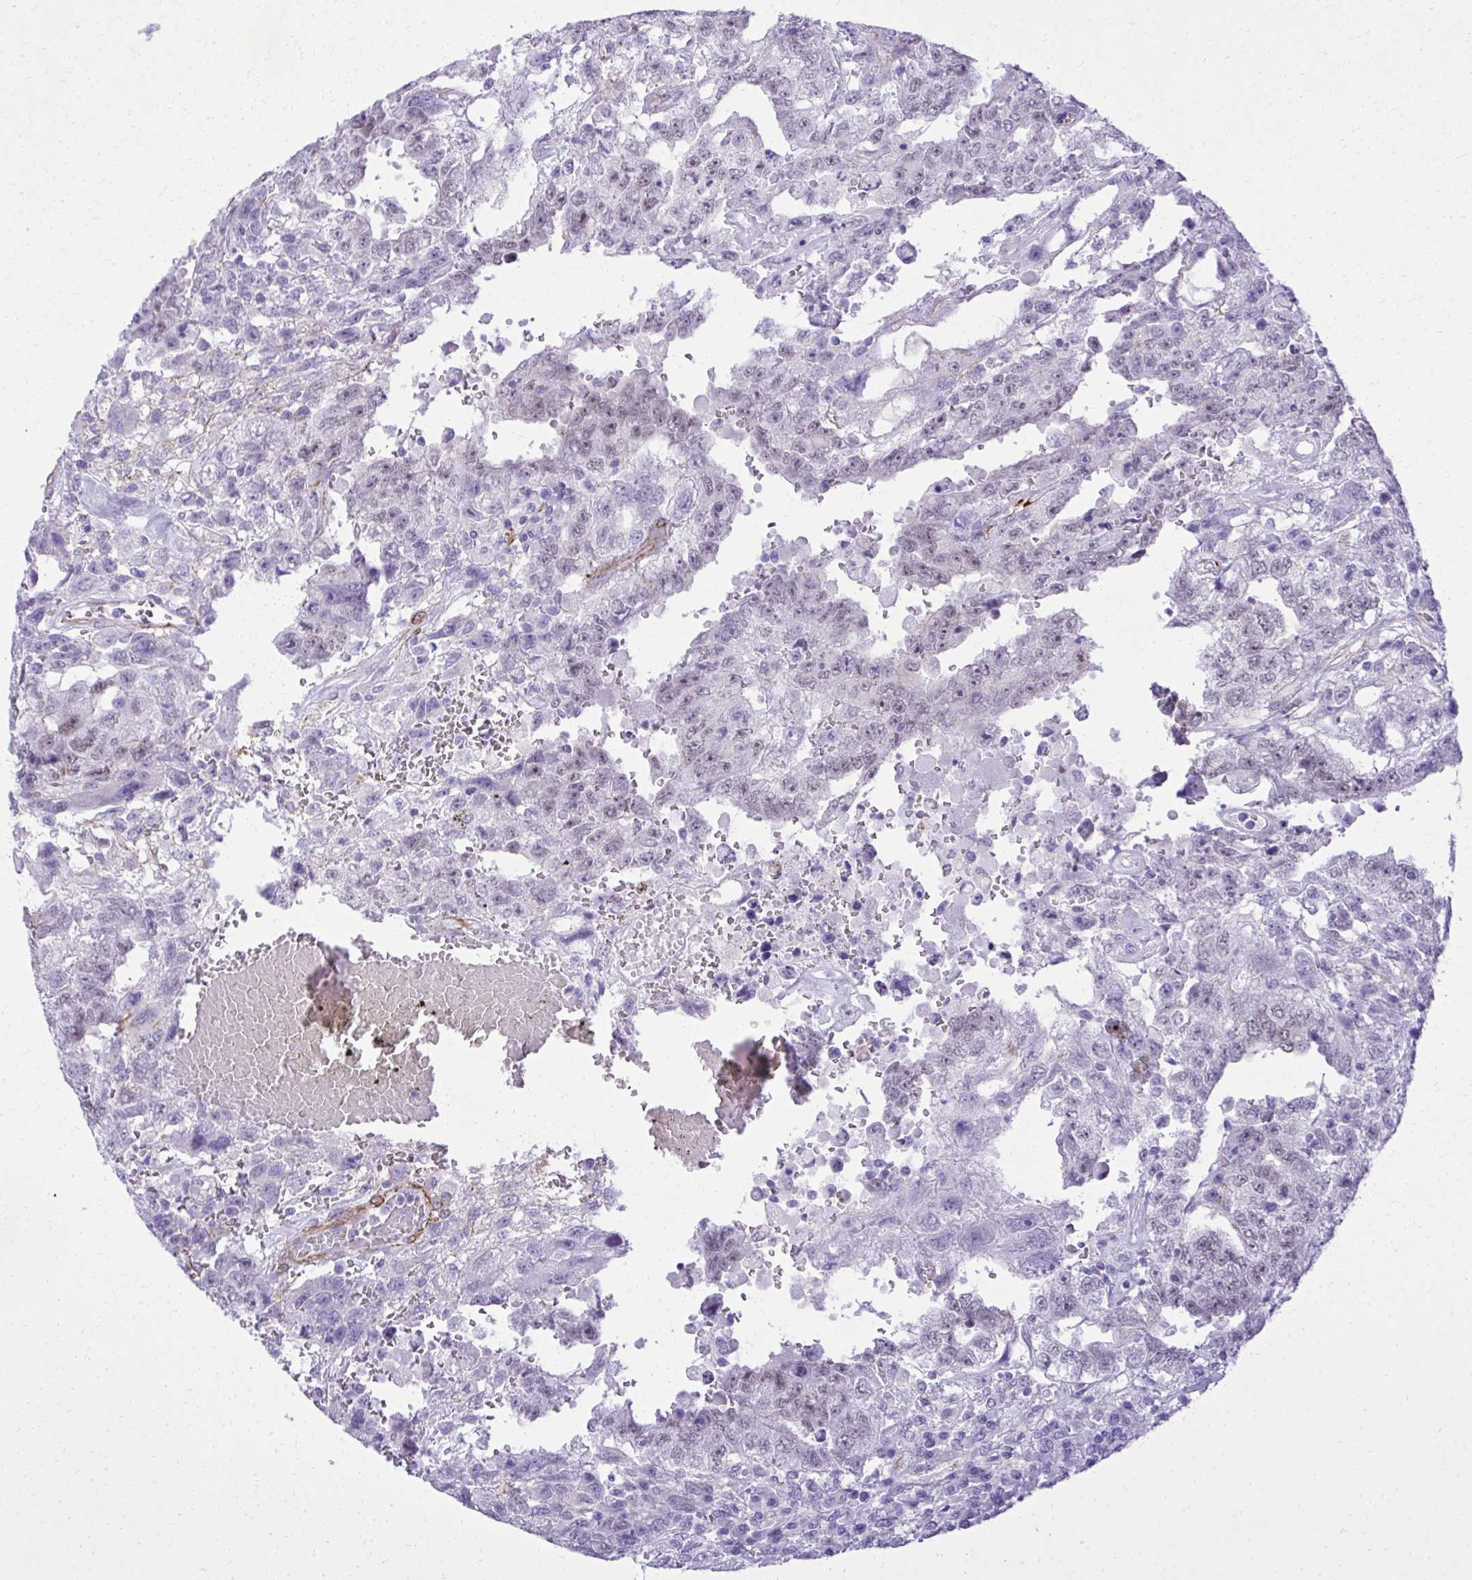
{"staining": {"intensity": "weak", "quantity": "25%-75%", "location": "nuclear"}, "tissue": "testis cancer", "cell_type": "Tumor cells", "image_type": "cancer", "snomed": [{"axis": "morphology", "description": "Carcinoma, Embryonal, NOS"}, {"axis": "topography", "description": "Testis"}], "caption": "Weak nuclear positivity is present in about 25%-75% of tumor cells in testis cancer. Nuclei are stained in blue.", "gene": "PITPNM3", "patient": {"sex": "male", "age": 26}}